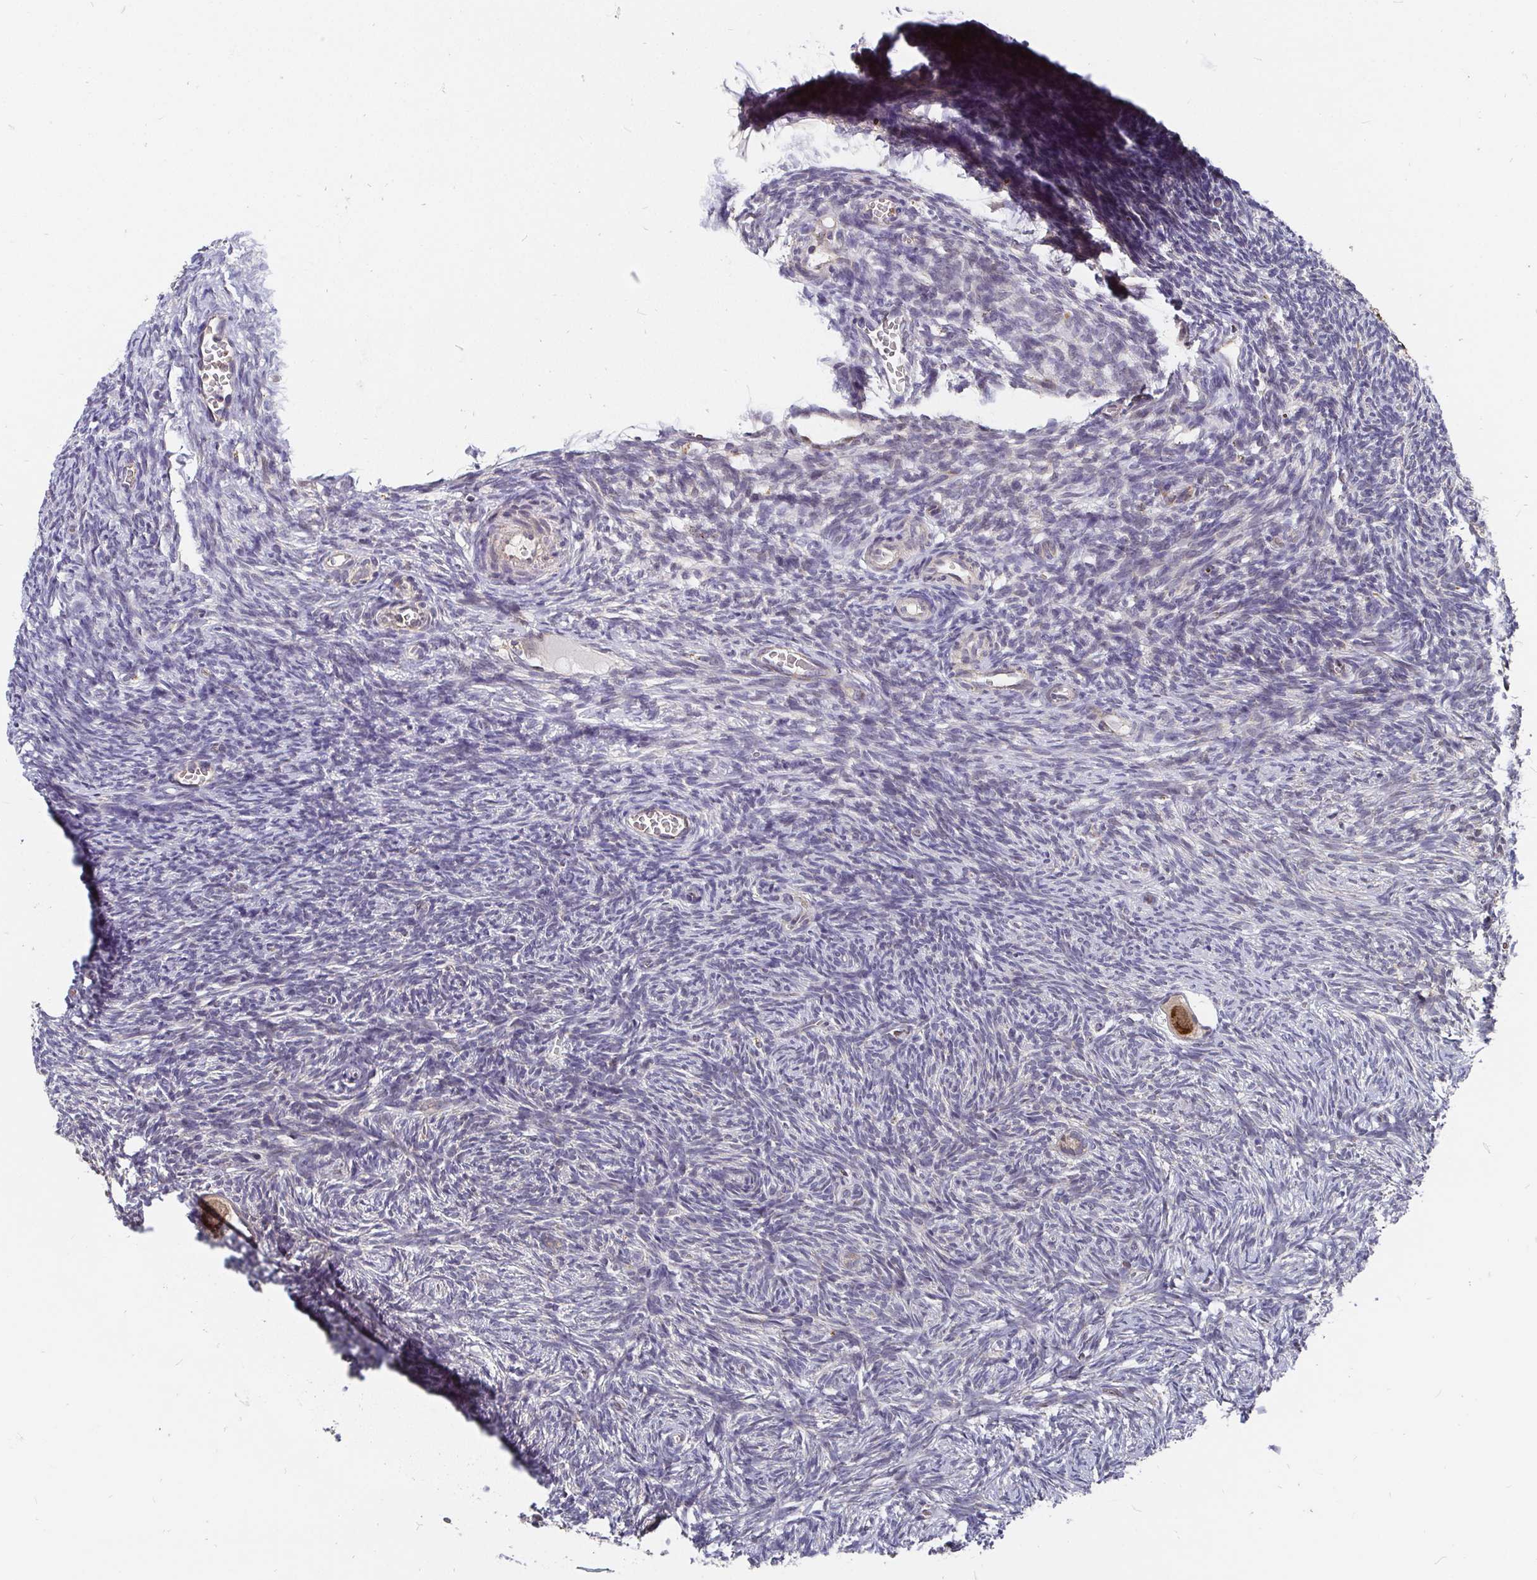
{"staining": {"intensity": "strong", "quantity": ">75%", "location": "cytoplasmic/membranous"}, "tissue": "ovary", "cell_type": "Follicle cells", "image_type": "normal", "snomed": [{"axis": "morphology", "description": "Normal tissue, NOS"}, {"axis": "topography", "description": "Ovary"}], "caption": "Brown immunohistochemical staining in unremarkable ovary shows strong cytoplasmic/membranous expression in about >75% of follicle cells. (IHC, brightfield microscopy, high magnification).", "gene": "PDF", "patient": {"sex": "female", "age": 34}}